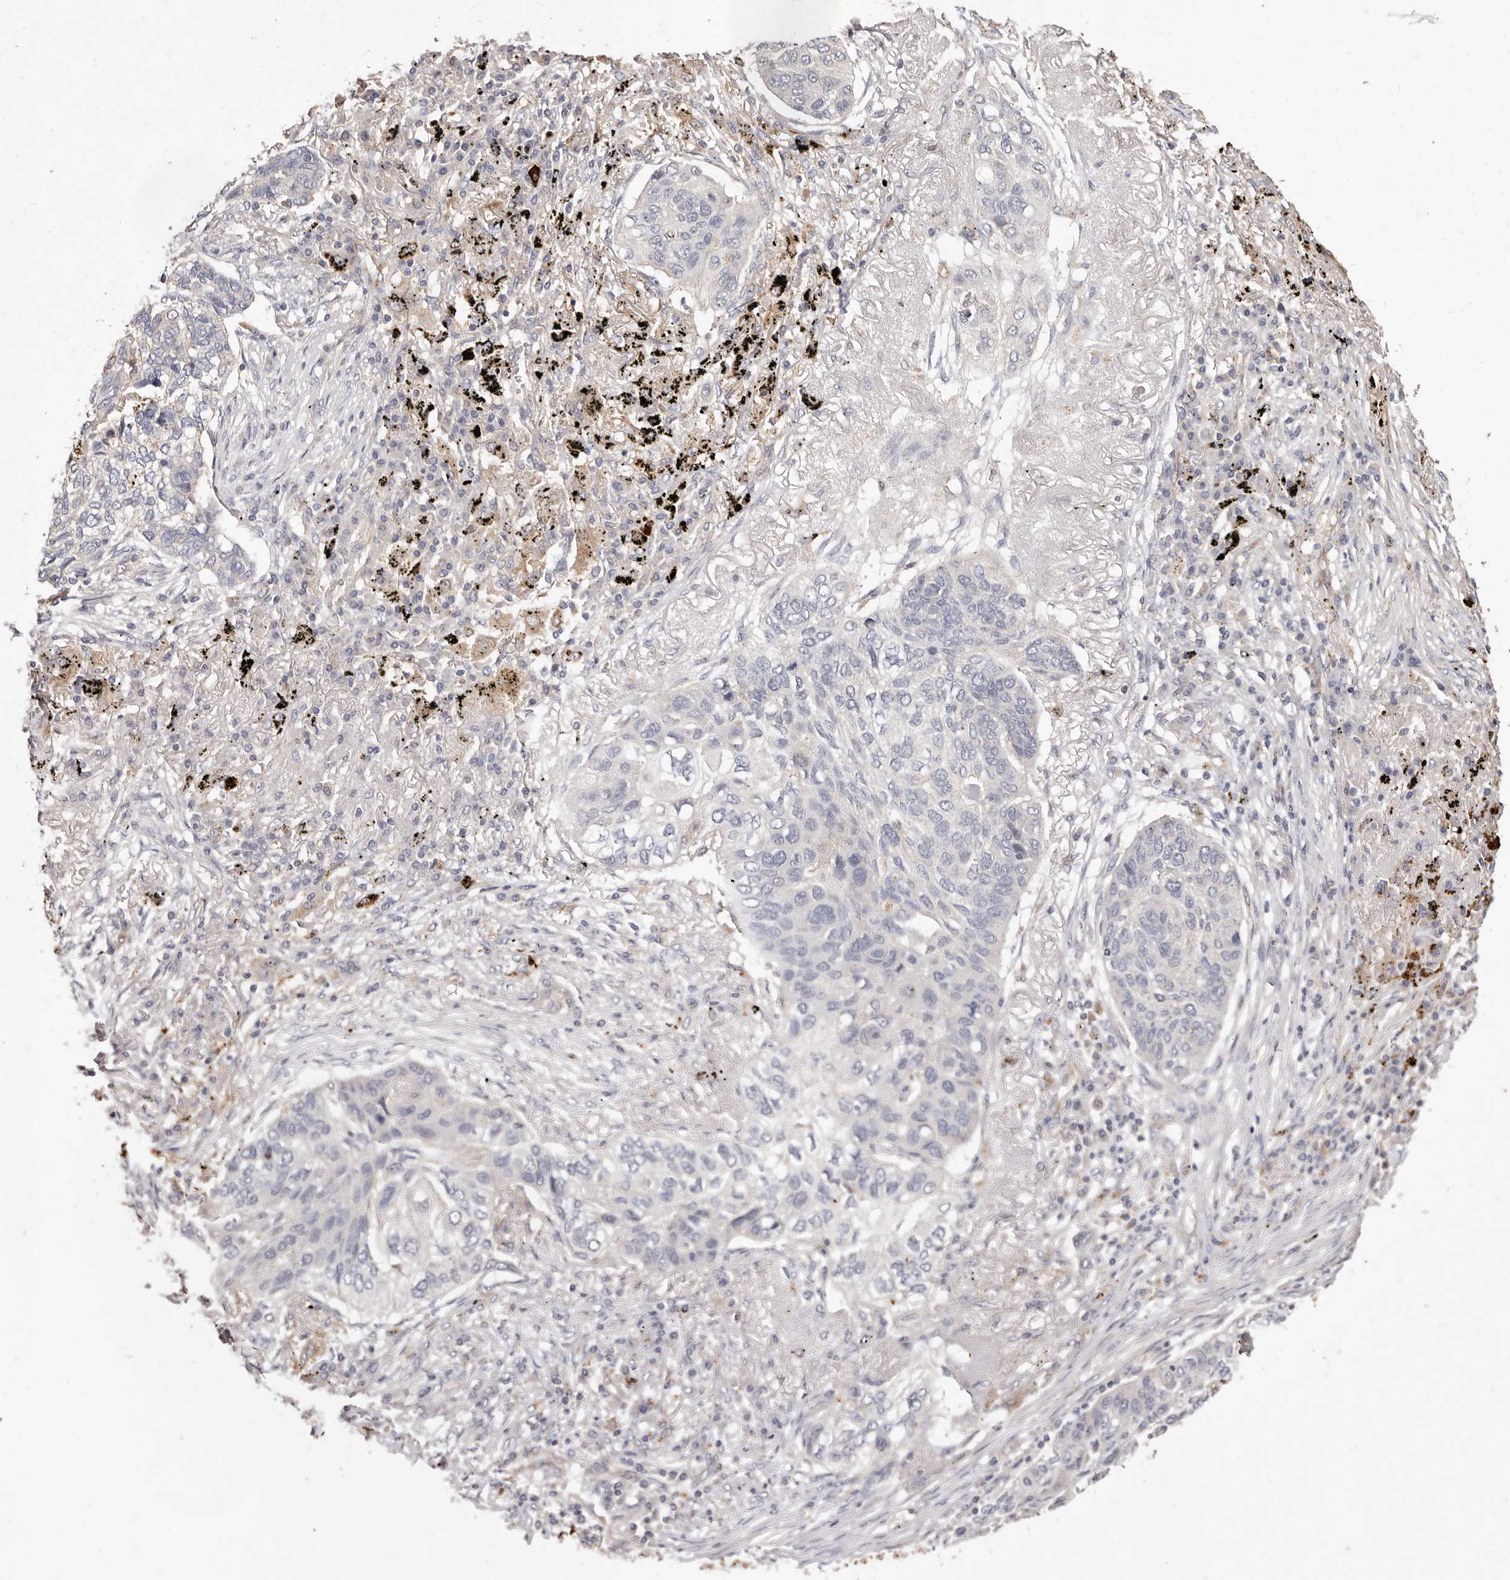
{"staining": {"intensity": "negative", "quantity": "none", "location": "none"}, "tissue": "lung cancer", "cell_type": "Tumor cells", "image_type": "cancer", "snomed": [{"axis": "morphology", "description": "Squamous cell carcinoma, NOS"}, {"axis": "topography", "description": "Lung"}], "caption": "This is an immunohistochemistry (IHC) photomicrograph of human lung cancer (squamous cell carcinoma). There is no staining in tumor cells.", "gene": "THBS3", "patient": {"sex": "female", "age": 63}}